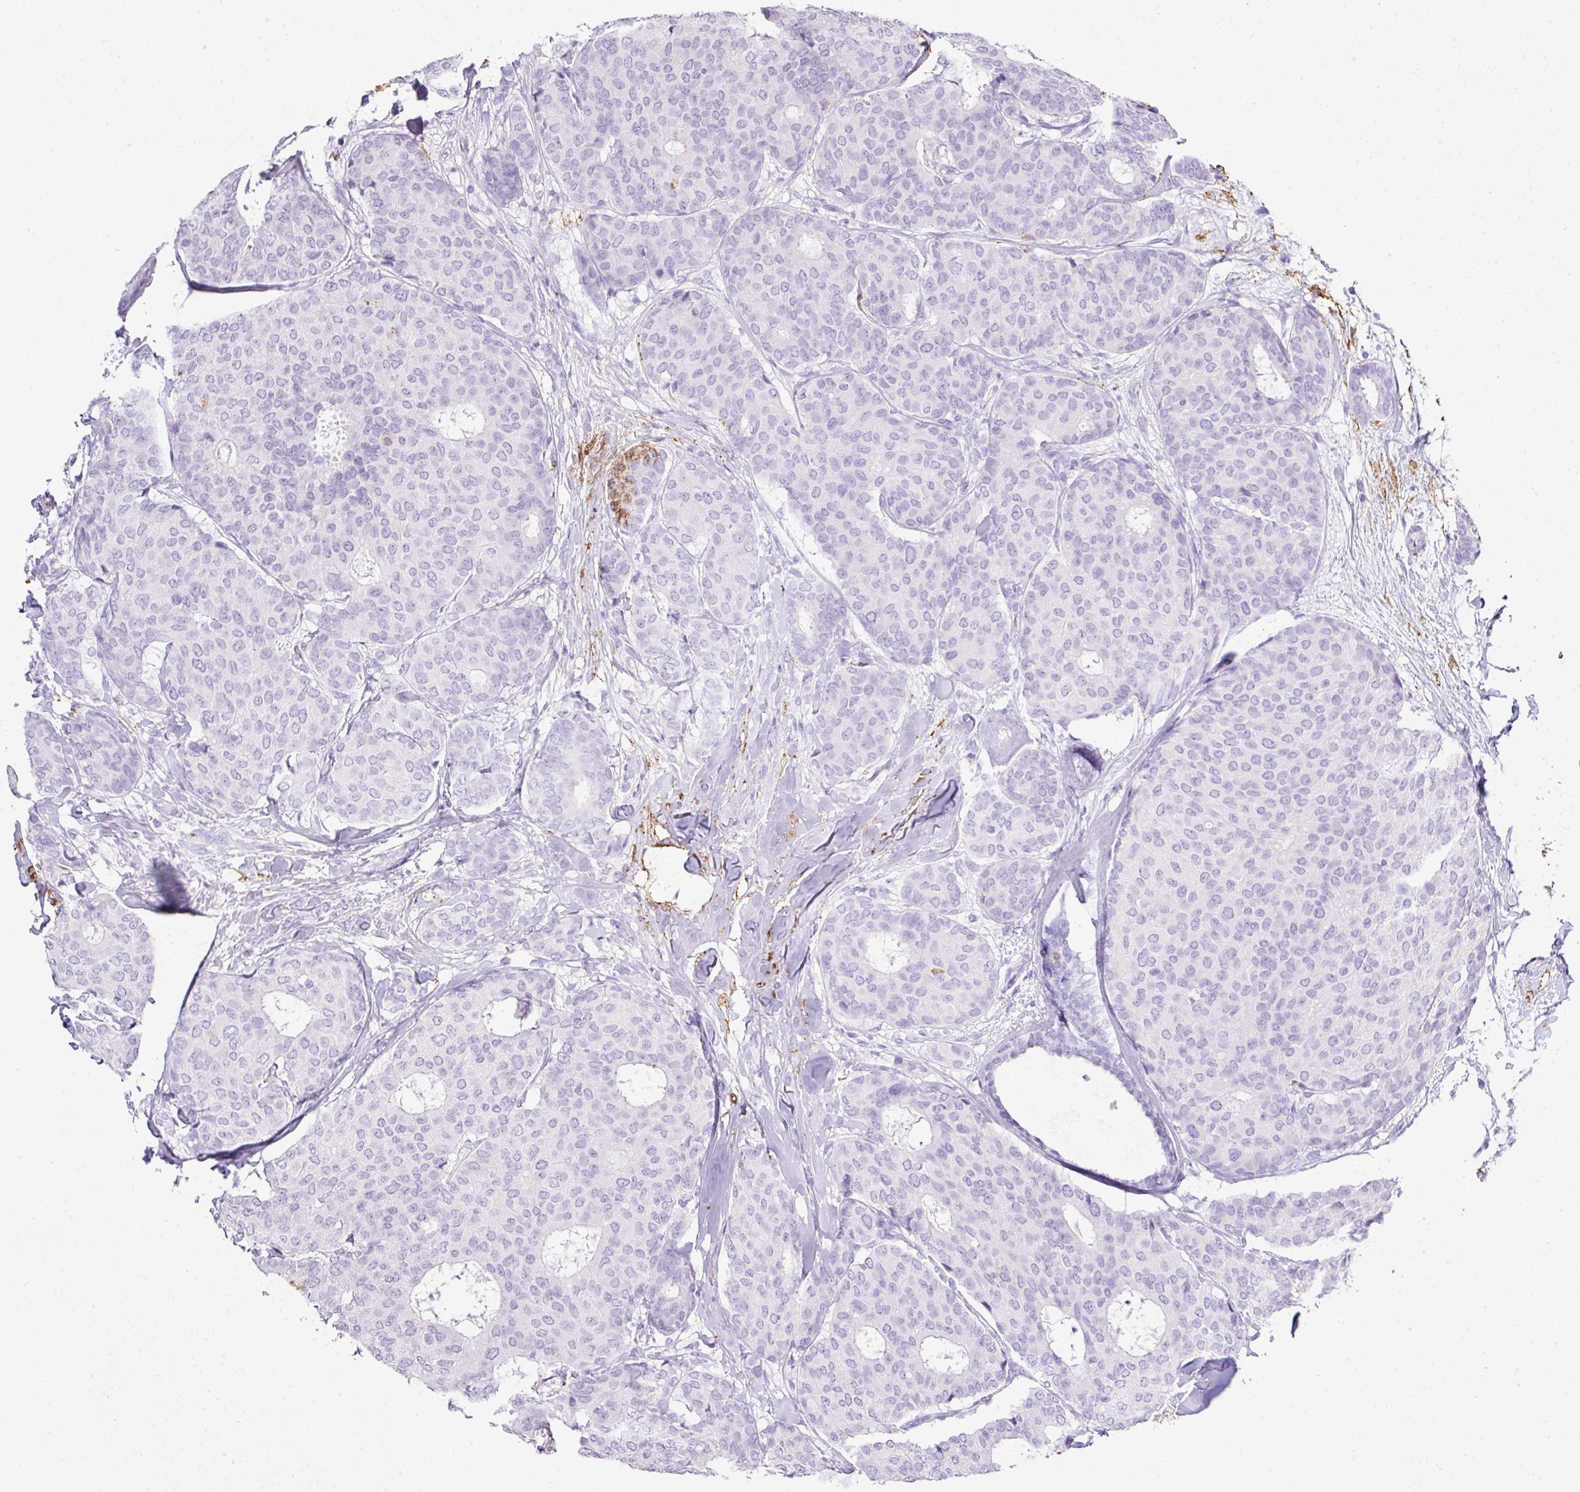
{"staining": {"intensity": "negative", "quantity": "none", "location": "none"}, "tissue": "breast cancer", "cell_type": "Tumor cells", "image_type": "cancer", "snomed": [{"axis": "morphology", "description": "Duct carcinoma"}, {"axis": "topography", "description": "Breast"}], "caption": "This is a histopathology image of immunohistochemistry (IHC) staining of breast cancer, which shows no expression in tumor cells.", "gene": "KCNJ11", "patient": {"sex": "female", "age": 75}}